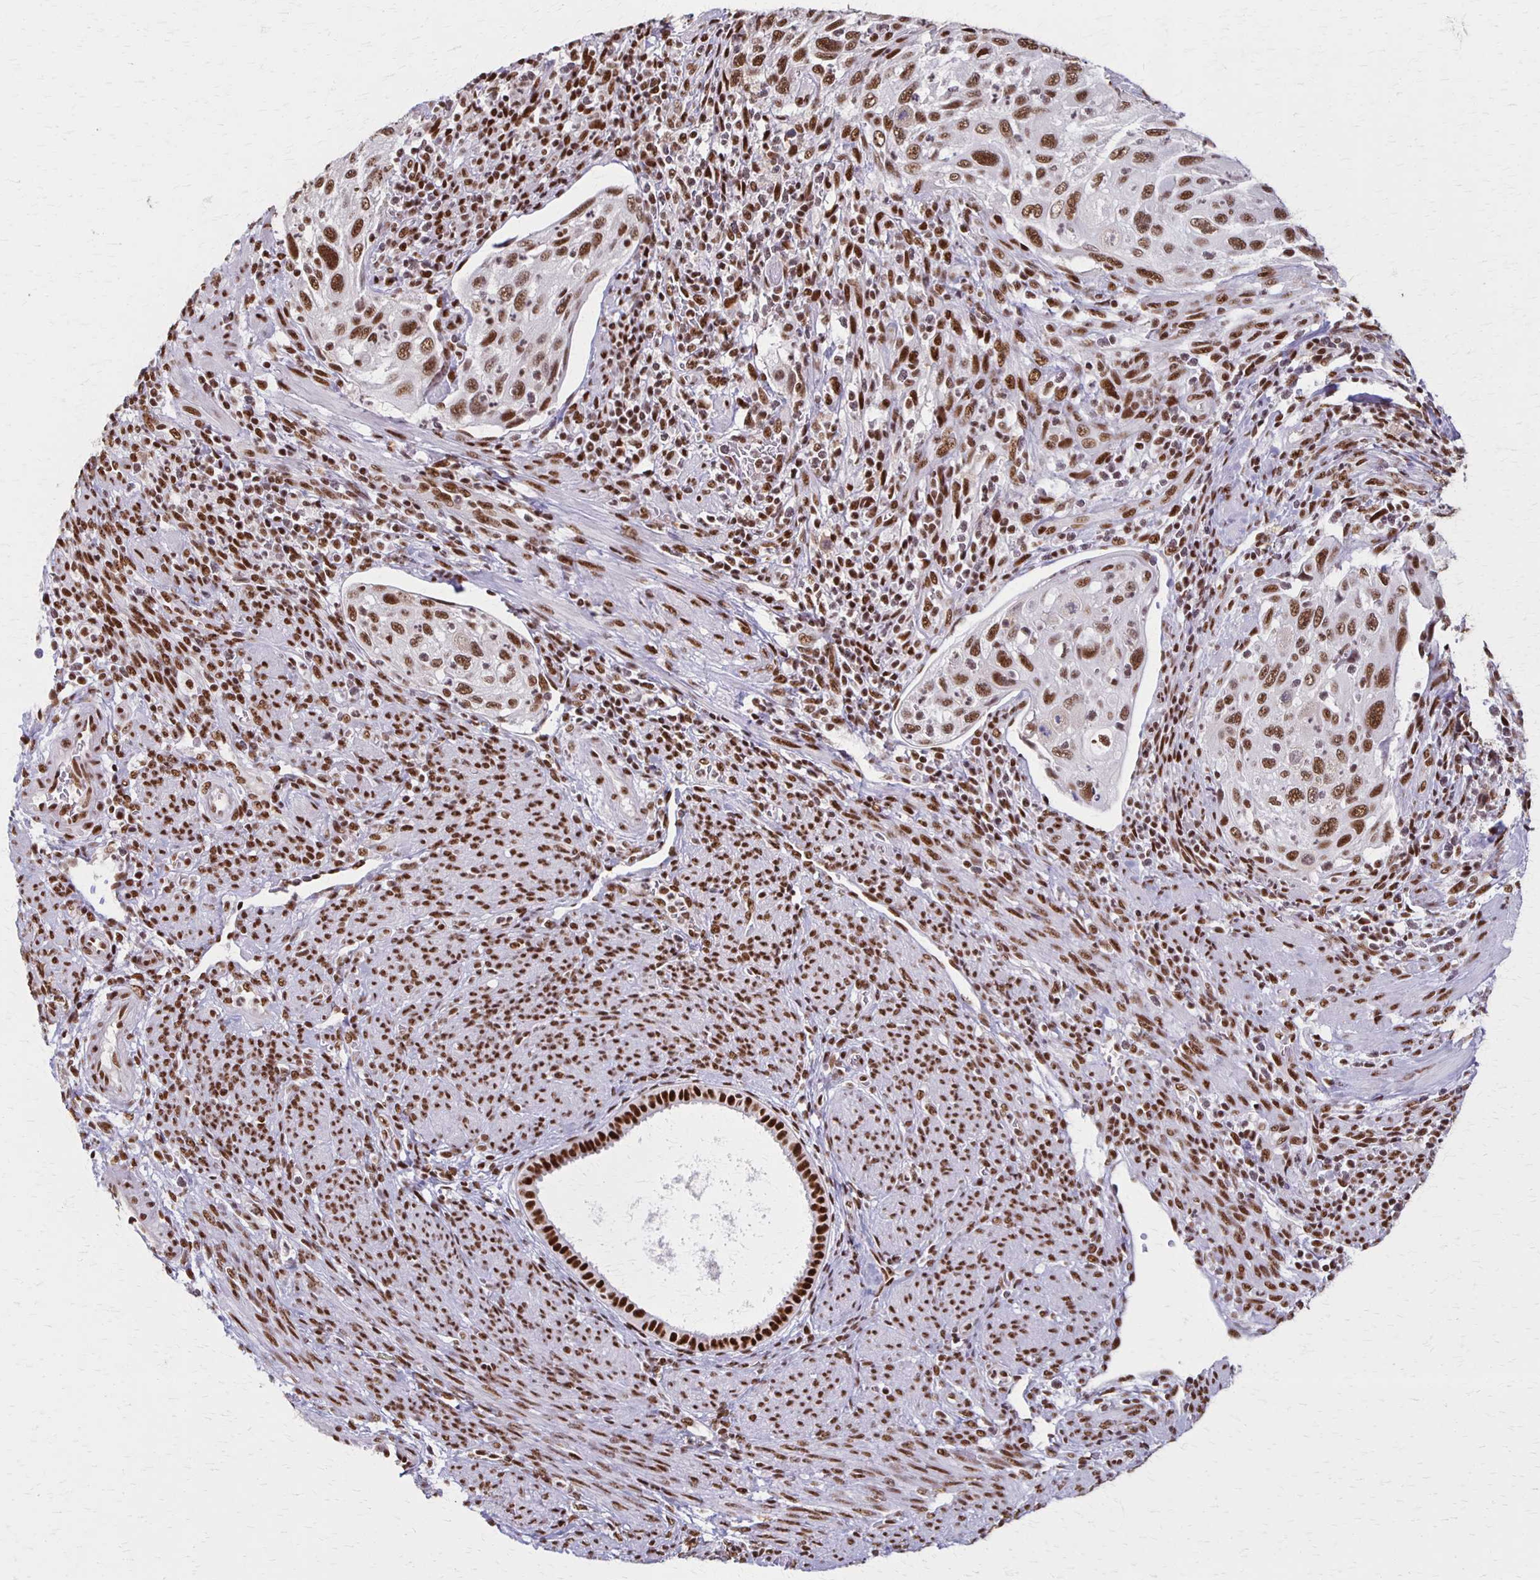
{"staining": {"intensity": "moderate", "quantity": ">75%", "location": "nuclear"}, "tissue": "cervical cancer", "cell_type": "Tumor cells", "image_type": "cancer", "snomed": [{"axis": "morphology", "description": "Squamous cell carcinoma, NOS"}, {"axis": "topography", "description": "Cervix"}], "caption": "A histopathology image of squamous cell carcinoma (cervical) stained for a protein shows moderate nuclear brown staining in tumor cells.", "gene": "XRCC6", "patient": {"sex": "female", "age": 70}}